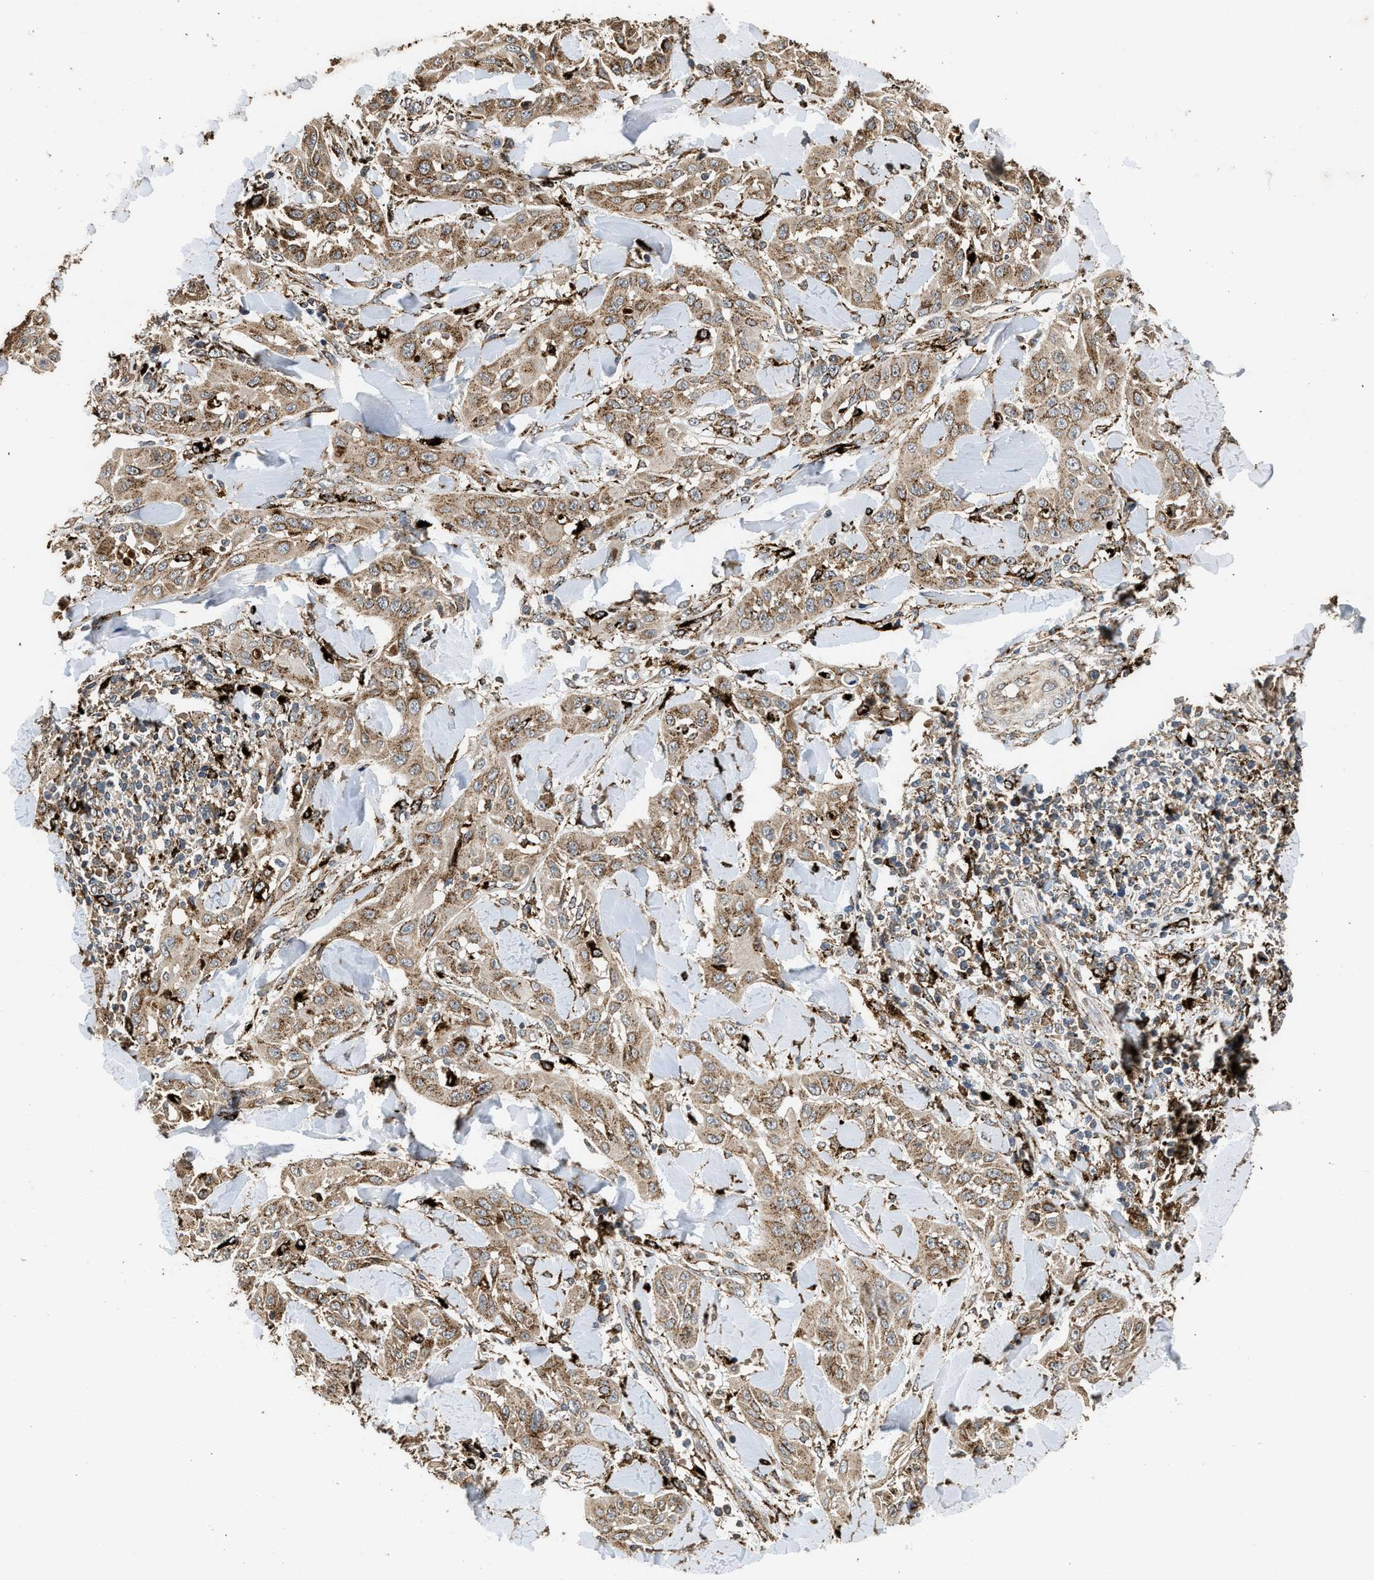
{"staining": {"intensity": "moderate", "quantity": ">75%", "location": "cytoplasmic/membranous"}, "tissue": "skin cancer", "cell_type": "Tumor cells", "image_type": "cancer", "snomed": [{"axis": "morphology", "description": "Squamous cell carcinoma, NOS"}, {"axis": "topography", "description": "Skin"}], "caption": "Immunohistochemical staining of squamous cell carcinoma (skin) exhibits medium levels of moderate cytoplasmic/membranous expression in approximately >75% of tumor cells. The staining was performed using DAB (3,3'-diaminobenzidine), with brown indicating positive protein expression. Nuclei are stained blue with hematoxylin.", "gene": "CTSV", "patient": {"sex": "male", "age": 24}}